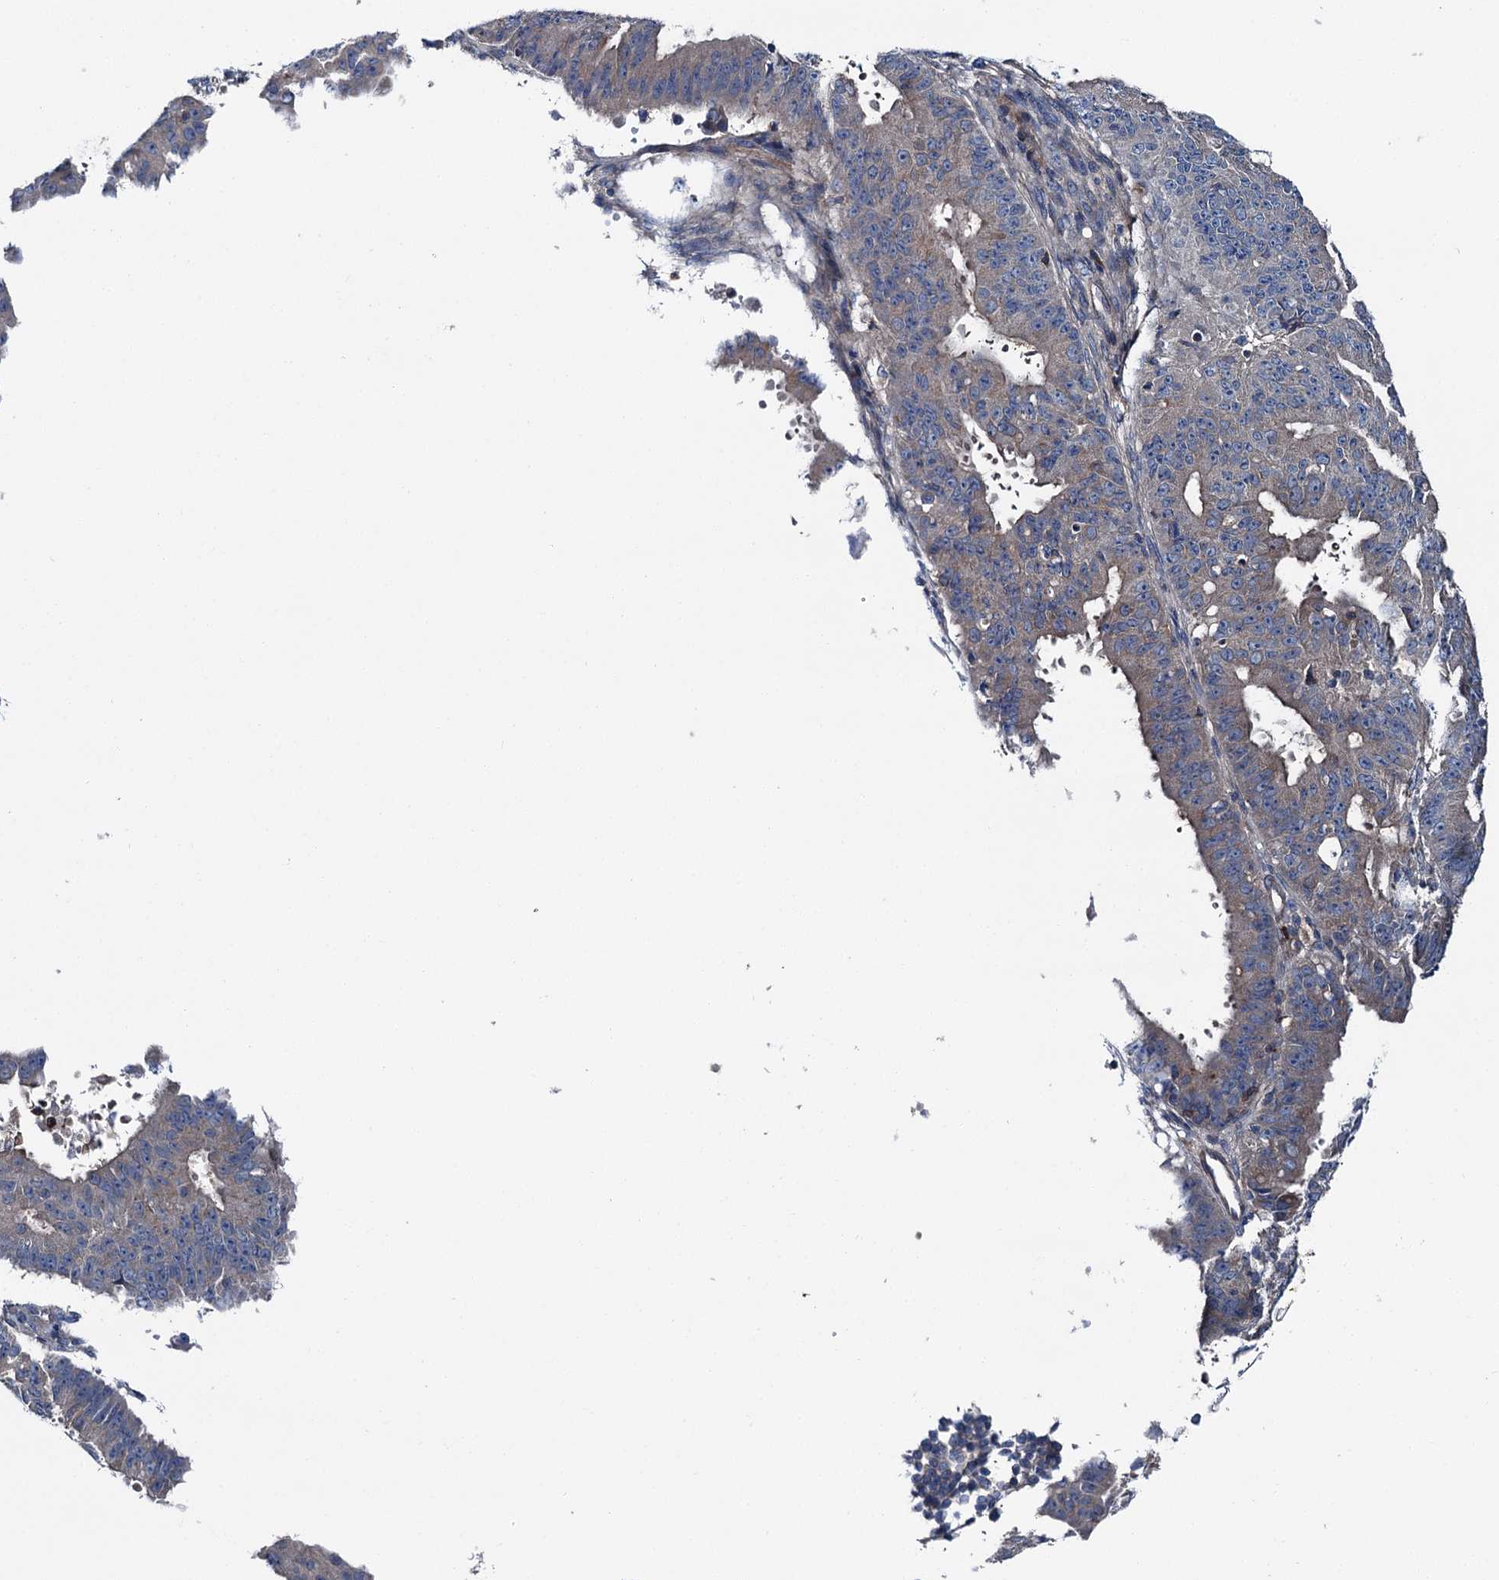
{"staining": {"intensity": "negative", "quantity": "none", "location": "none"}, "tissue": "ovarian cancer", "cell_type": "Tumor cells", "image_type": "cancer", "snomed": [{"axis": "morphology", "description": "Carcinoma, endometroid"}, {"axis": "topography", "description": "Appendix"}, {"axis": "topography", "description": "Ovary"}], "caption": "The micrograph reveals no significant staining in tumor cells of ovarian cancer. (Immunohistochemistry, brightfield microscopy, high magnification).", "gene": "SLC22A25", "patient": {"sex": "female", "age": 42}}